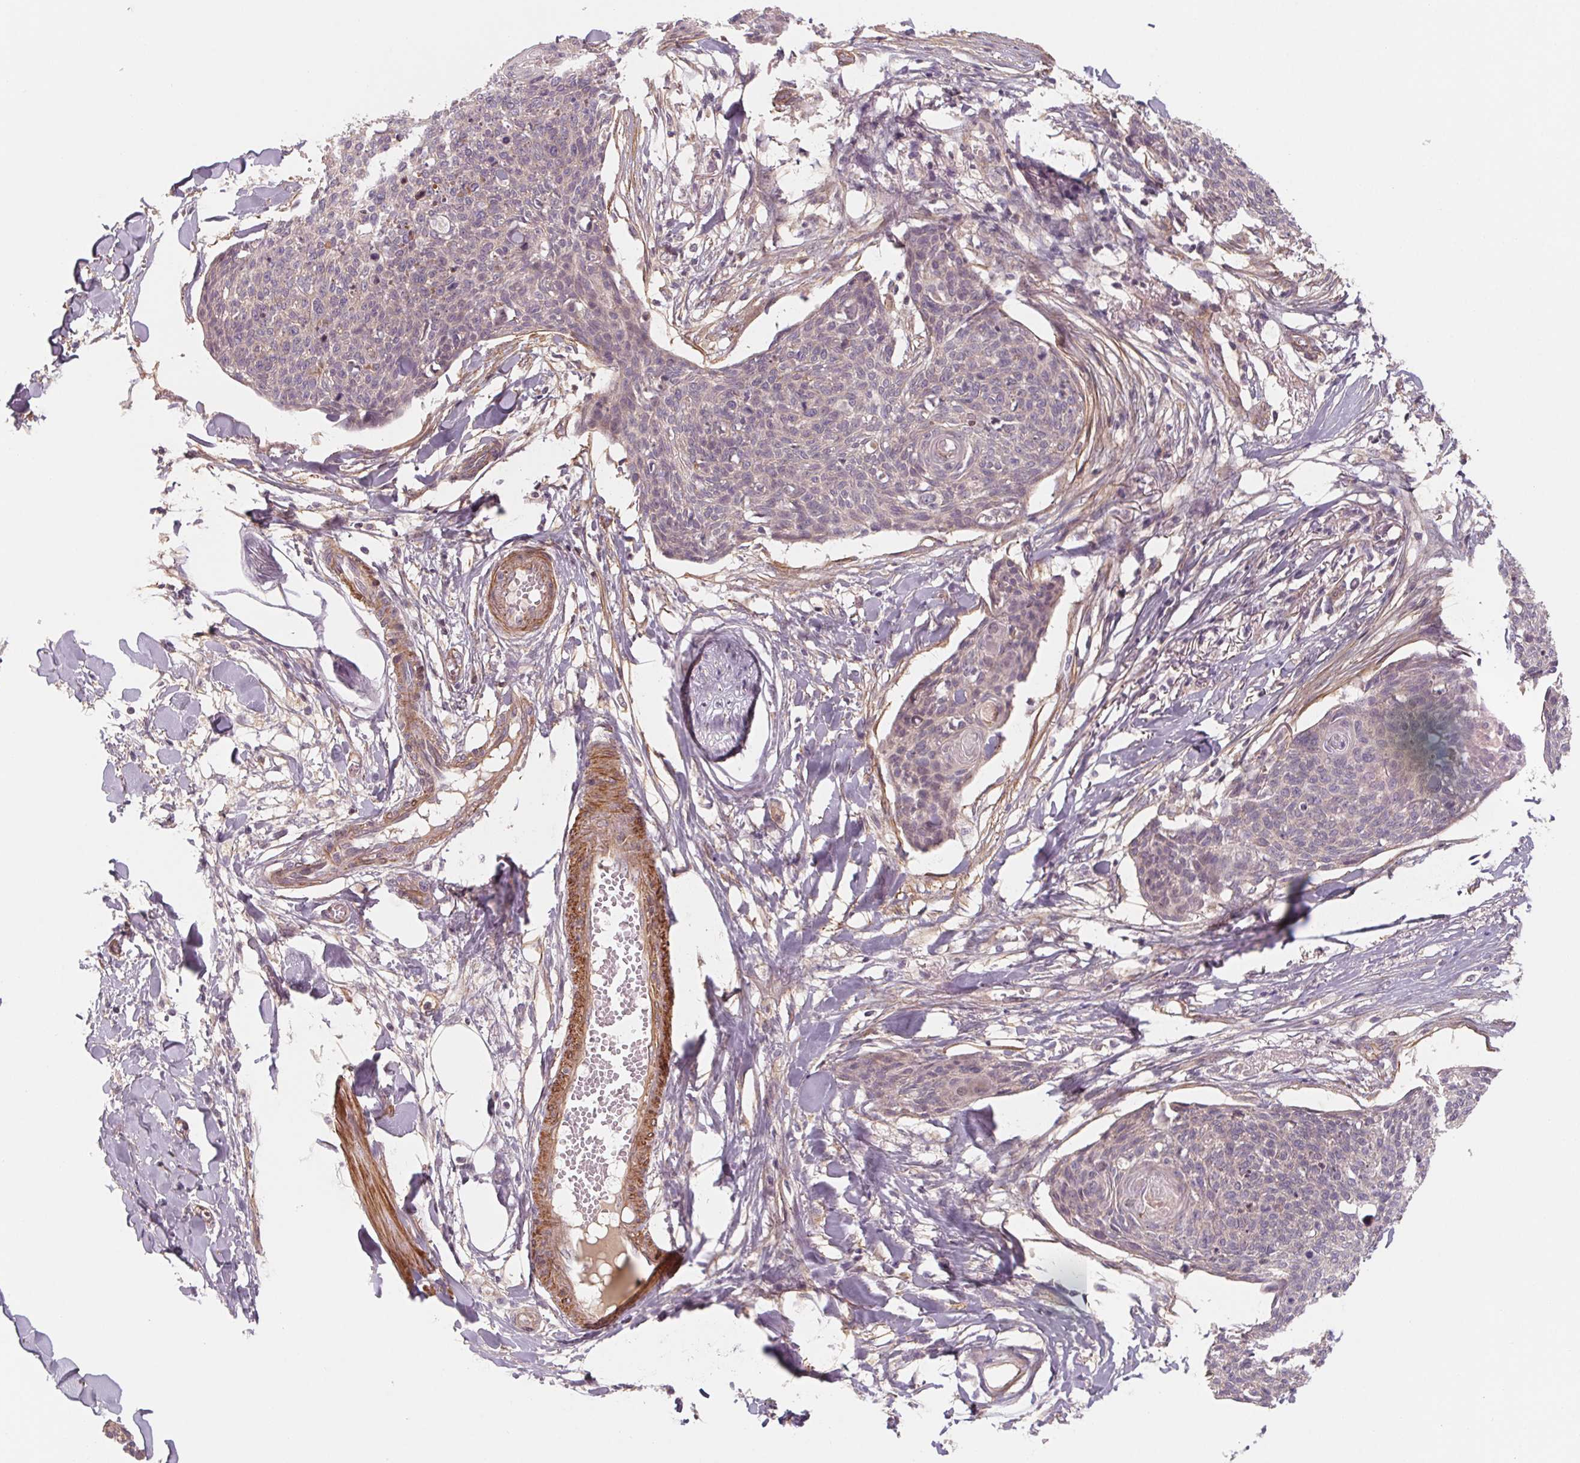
{"staining": {"intensity": "negative", "quantity": "none", "location": "none"}, "tissue": "skin cancer", "cell_type": "Tumor cells", "image_type": "cancer", "snomed": [{"axis": "morphology", "description": "Squamous cell carcinoma, NOS"}, {"axis": "topography", "description": "Skin"}, {"axis": "topography", "description": "Vulva"}], "caption": "Tumor cells are negative for brown protein staining in skin squamous cell carcinoma.", "gene": "CCDC112", "patient": {"sex": "female", "age": 75}}